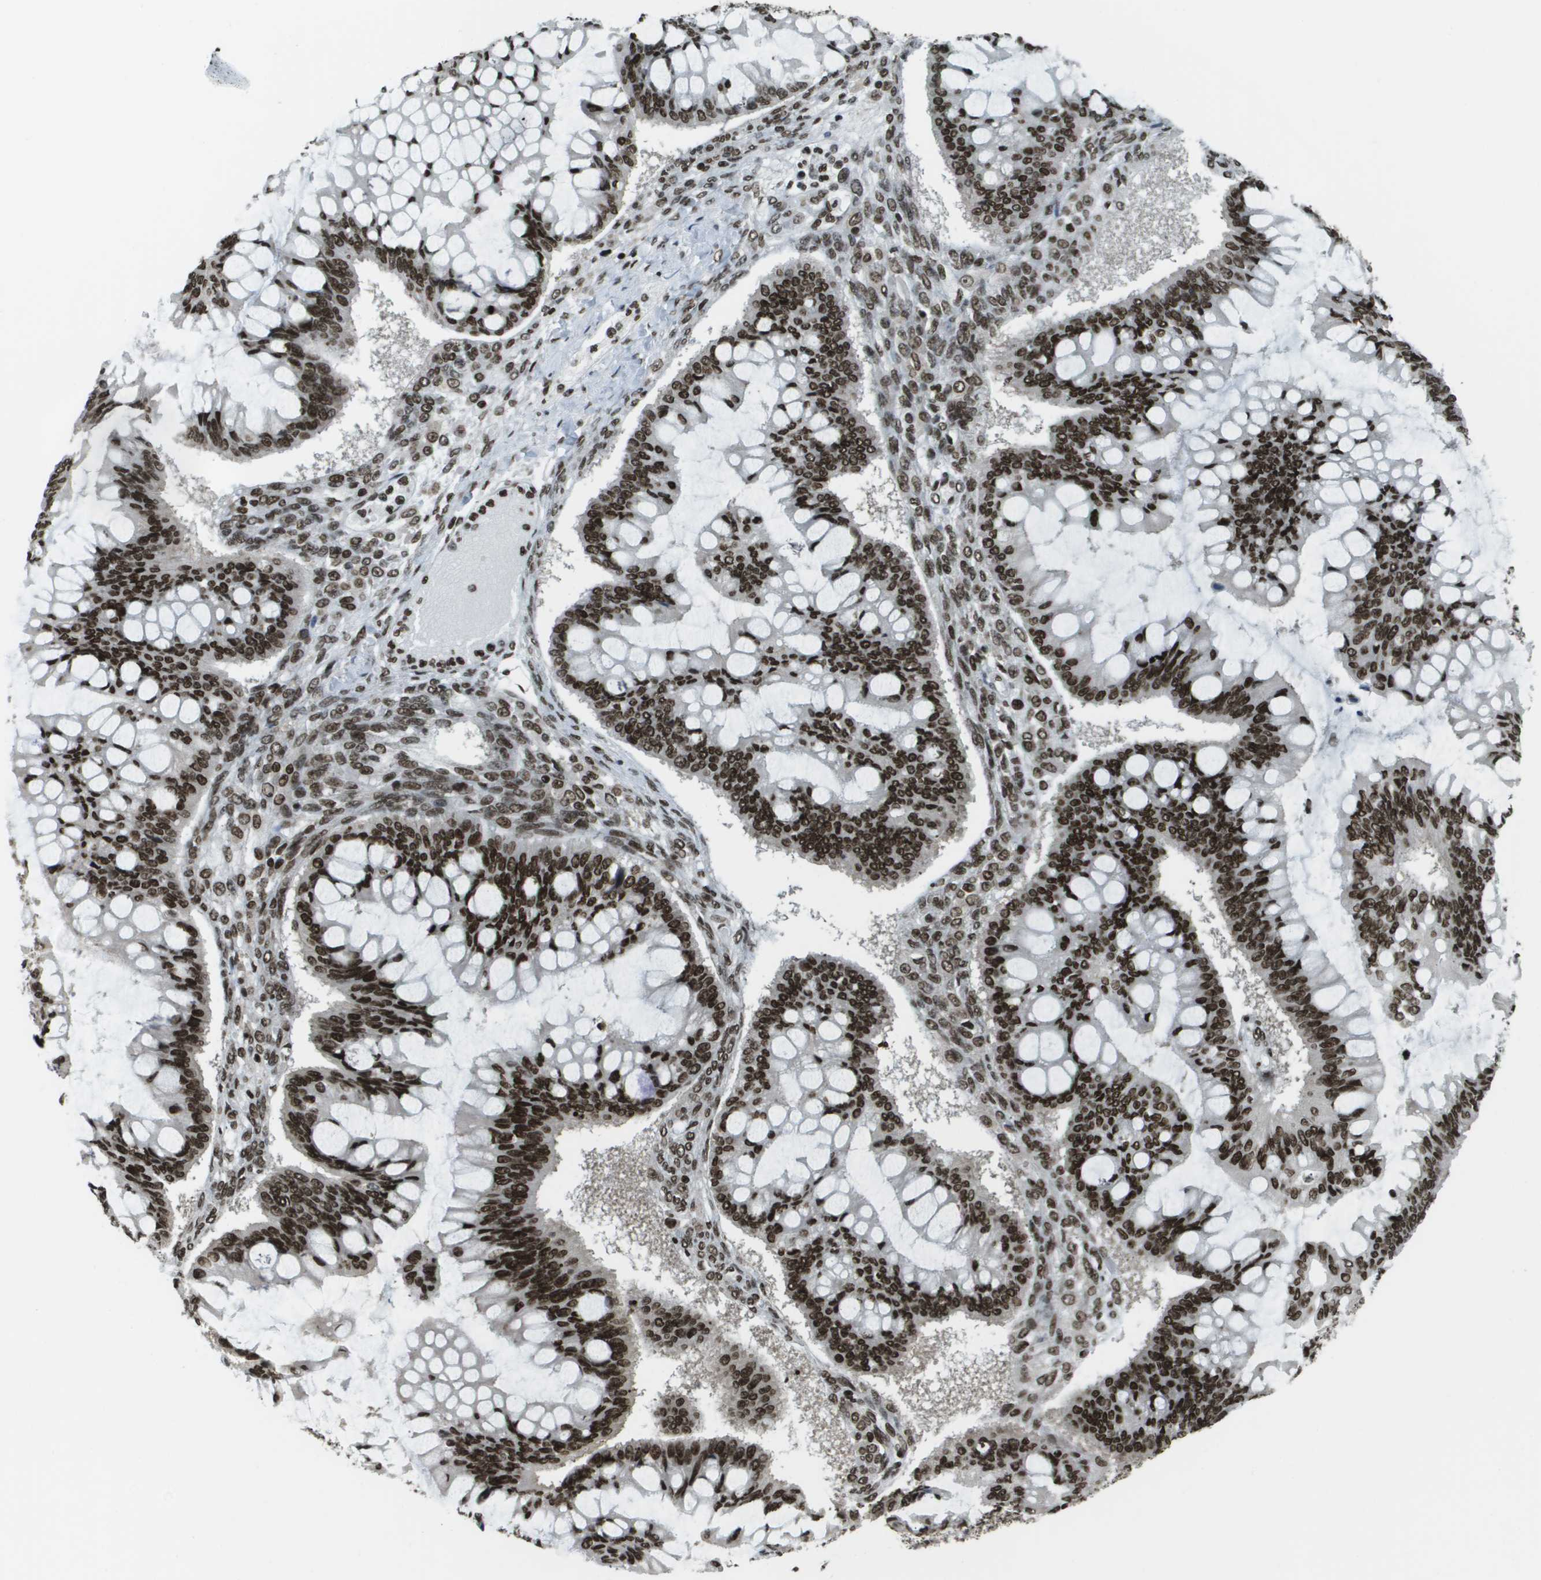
{"staining": {"intensity": "strong", "quantity": ">75%", "location": "nuclear"}, "tissue": "ovarian cancer", "cell_type": "Tumor cells", "image_type": "cancer", "snomed": [{"axis": "morphology", "description": "Cystadenocarcinoma, mucinous, NOS"}, {"axis": "topography", "description": "Ovary"}], "caption": "DAB (3,3'-diaminobenzidine) immunohistochemical staining of mucinous cystadenocarcinoma (ovarian) reveals strong nuclear protein positivity in approximately >75% of tumor cells.", "gene": "GLYR1", "patient": {"sex": "female", "age": 73}}